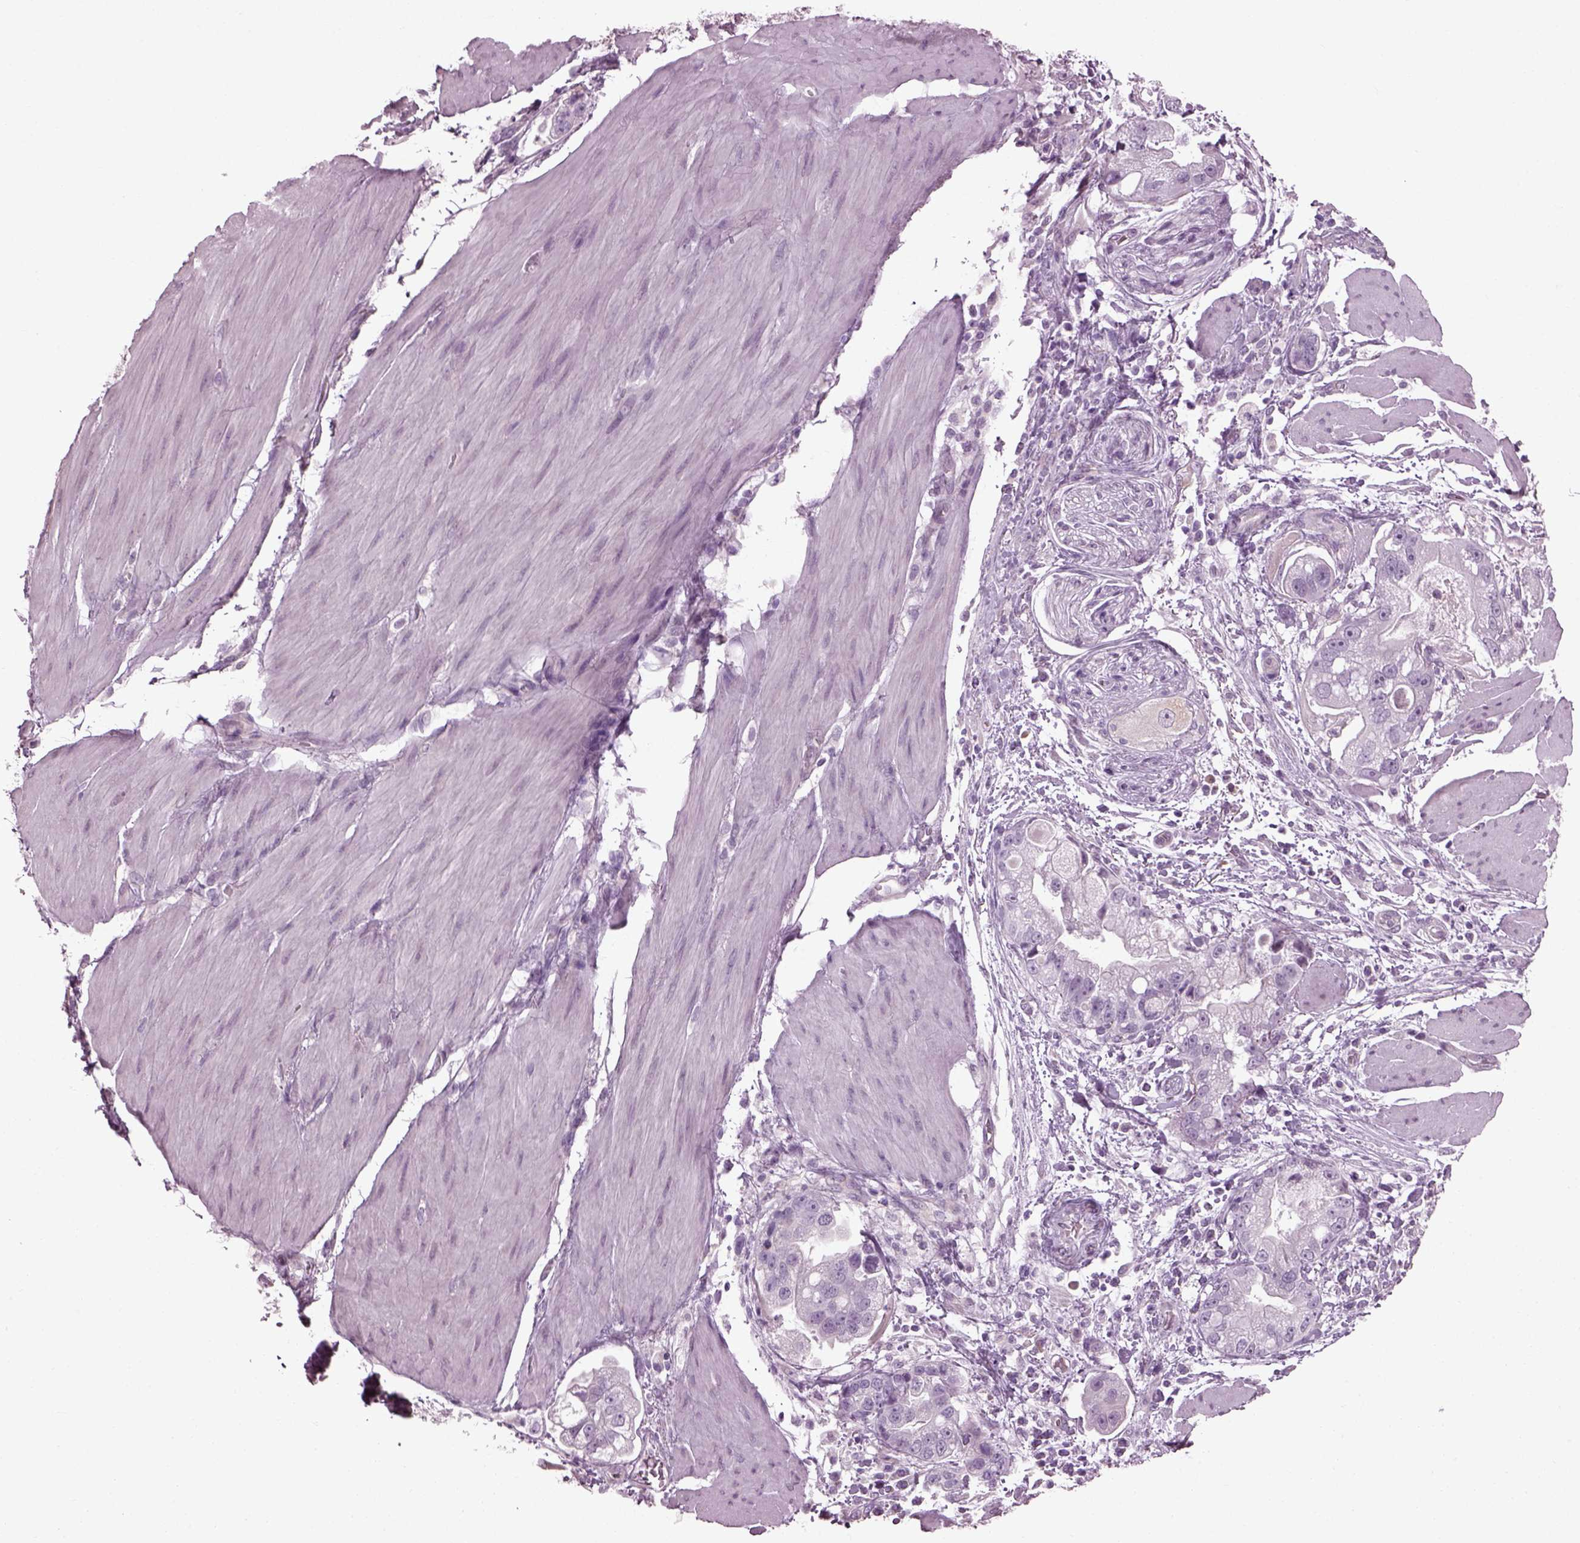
{"staining": {"intensity": "negative", "quantity": "none", "location": "none"}, "tissue": "stomach cancer", "cell_type": "Tumor cells", "image_type": "cancer", "snomed": [{"axis": "morphology", "description": "Adenocarcinoma, NOS"}, {"axis": "topography", "description": "Stomach"}], "caption": "The photomicrograph demonstrates no significant expression in tumor cells of adenocarcinoma (stomach).", "gene": "CABP5", "patient": {"sex": "male", "age": 59}}